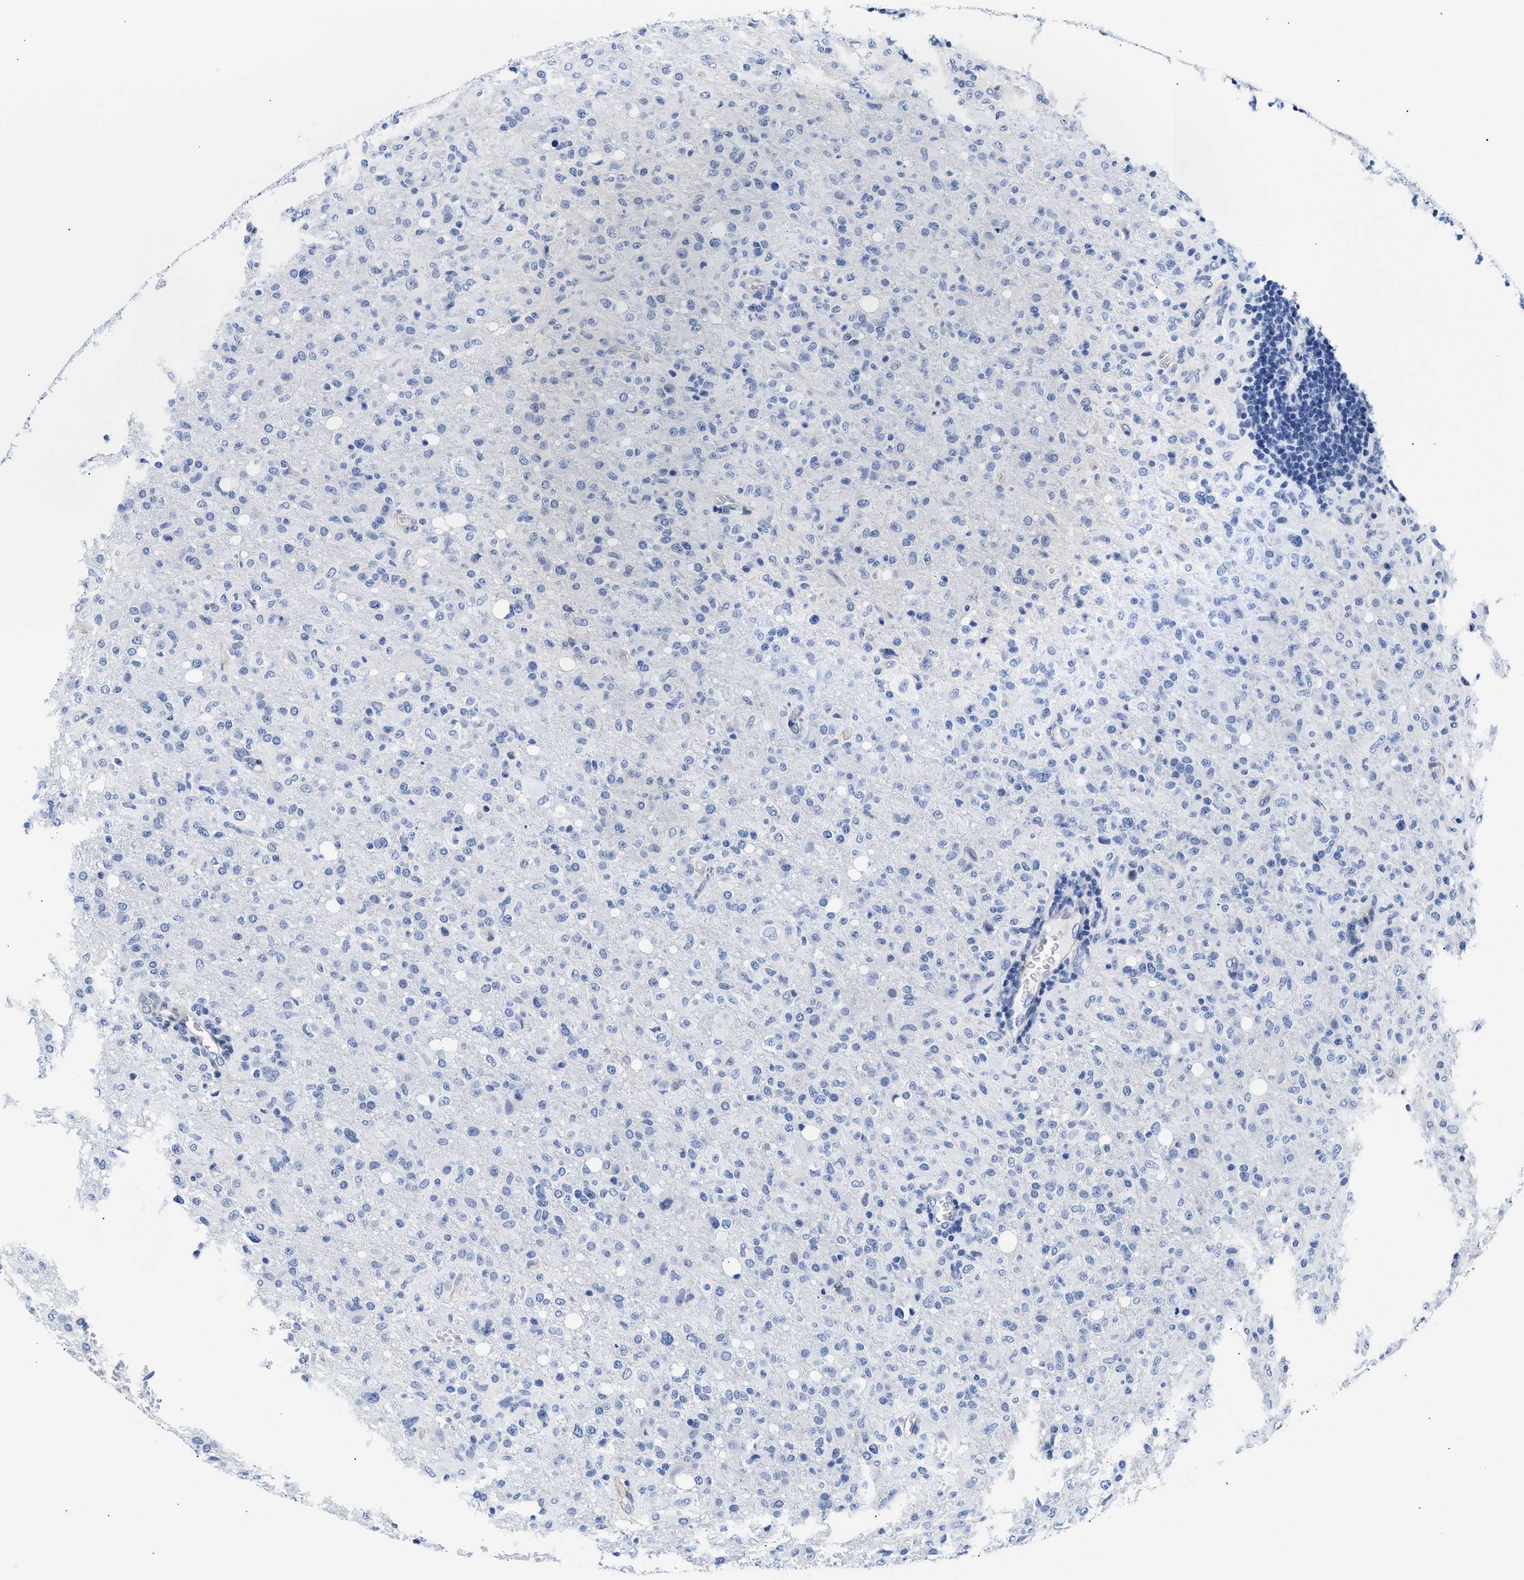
{"staining": {"intensity": "negative", "quantity": "none", "location": "none"}, "tissue": "glioma", "cell_type": "Tumor cells", "image_type": "cancer", "snomed": [{"axis": "morphology", "description": "Glioma, malignant, High grade"}, {"axis": "topography", "description": "Brain"}], "caption": "Immunohistochemistry image of human malignant glioma (high-grade) stained for a protein (brown), which reveals no positivity in tumor cells.", "gene": "TRIM29", "patient": {"sex": "female", "age": 57}}